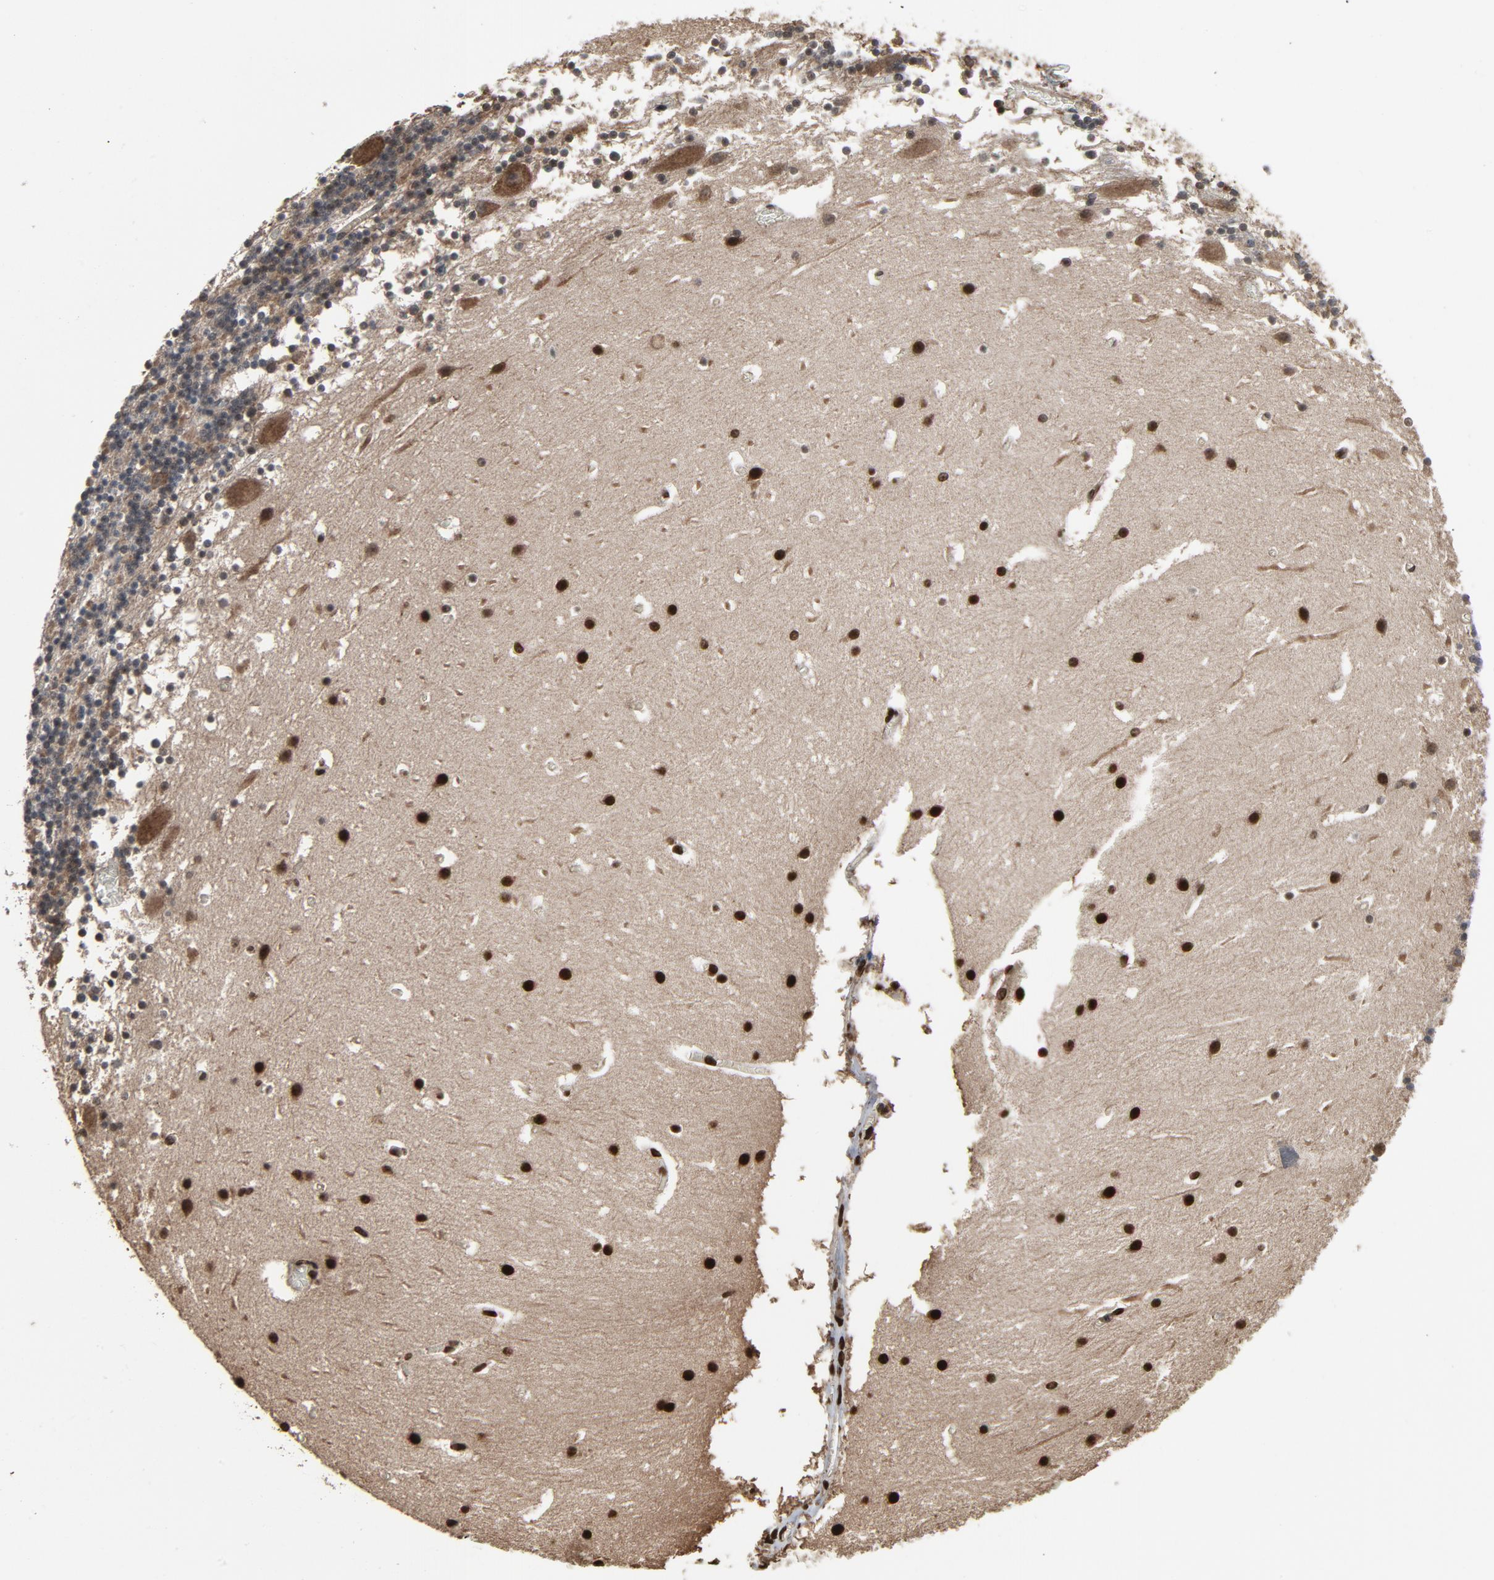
{"staining": {"intensity": "negative", "quantity": "none", "location": "none"}, "tissue": "cerebellum", "cell_type": "Cells in granular layer", "image_type": "normal", "snomed": [{"axis": "morphology", "description": "Normal tissue, NOS"}, {"axis": "topography", "description": "Cerebellum"}], "caption": "Immunohistochemical staining of benign human cerebellum shows no significant expression in cells in granular layer. The staining was performed using DAB to visualize the protein expression in brown, while the nuclei were stained in blue with hematoxylin (Magnification: 20x).", "gene": "PDZD4", "patient": {"sex": "male", "age": 45}}